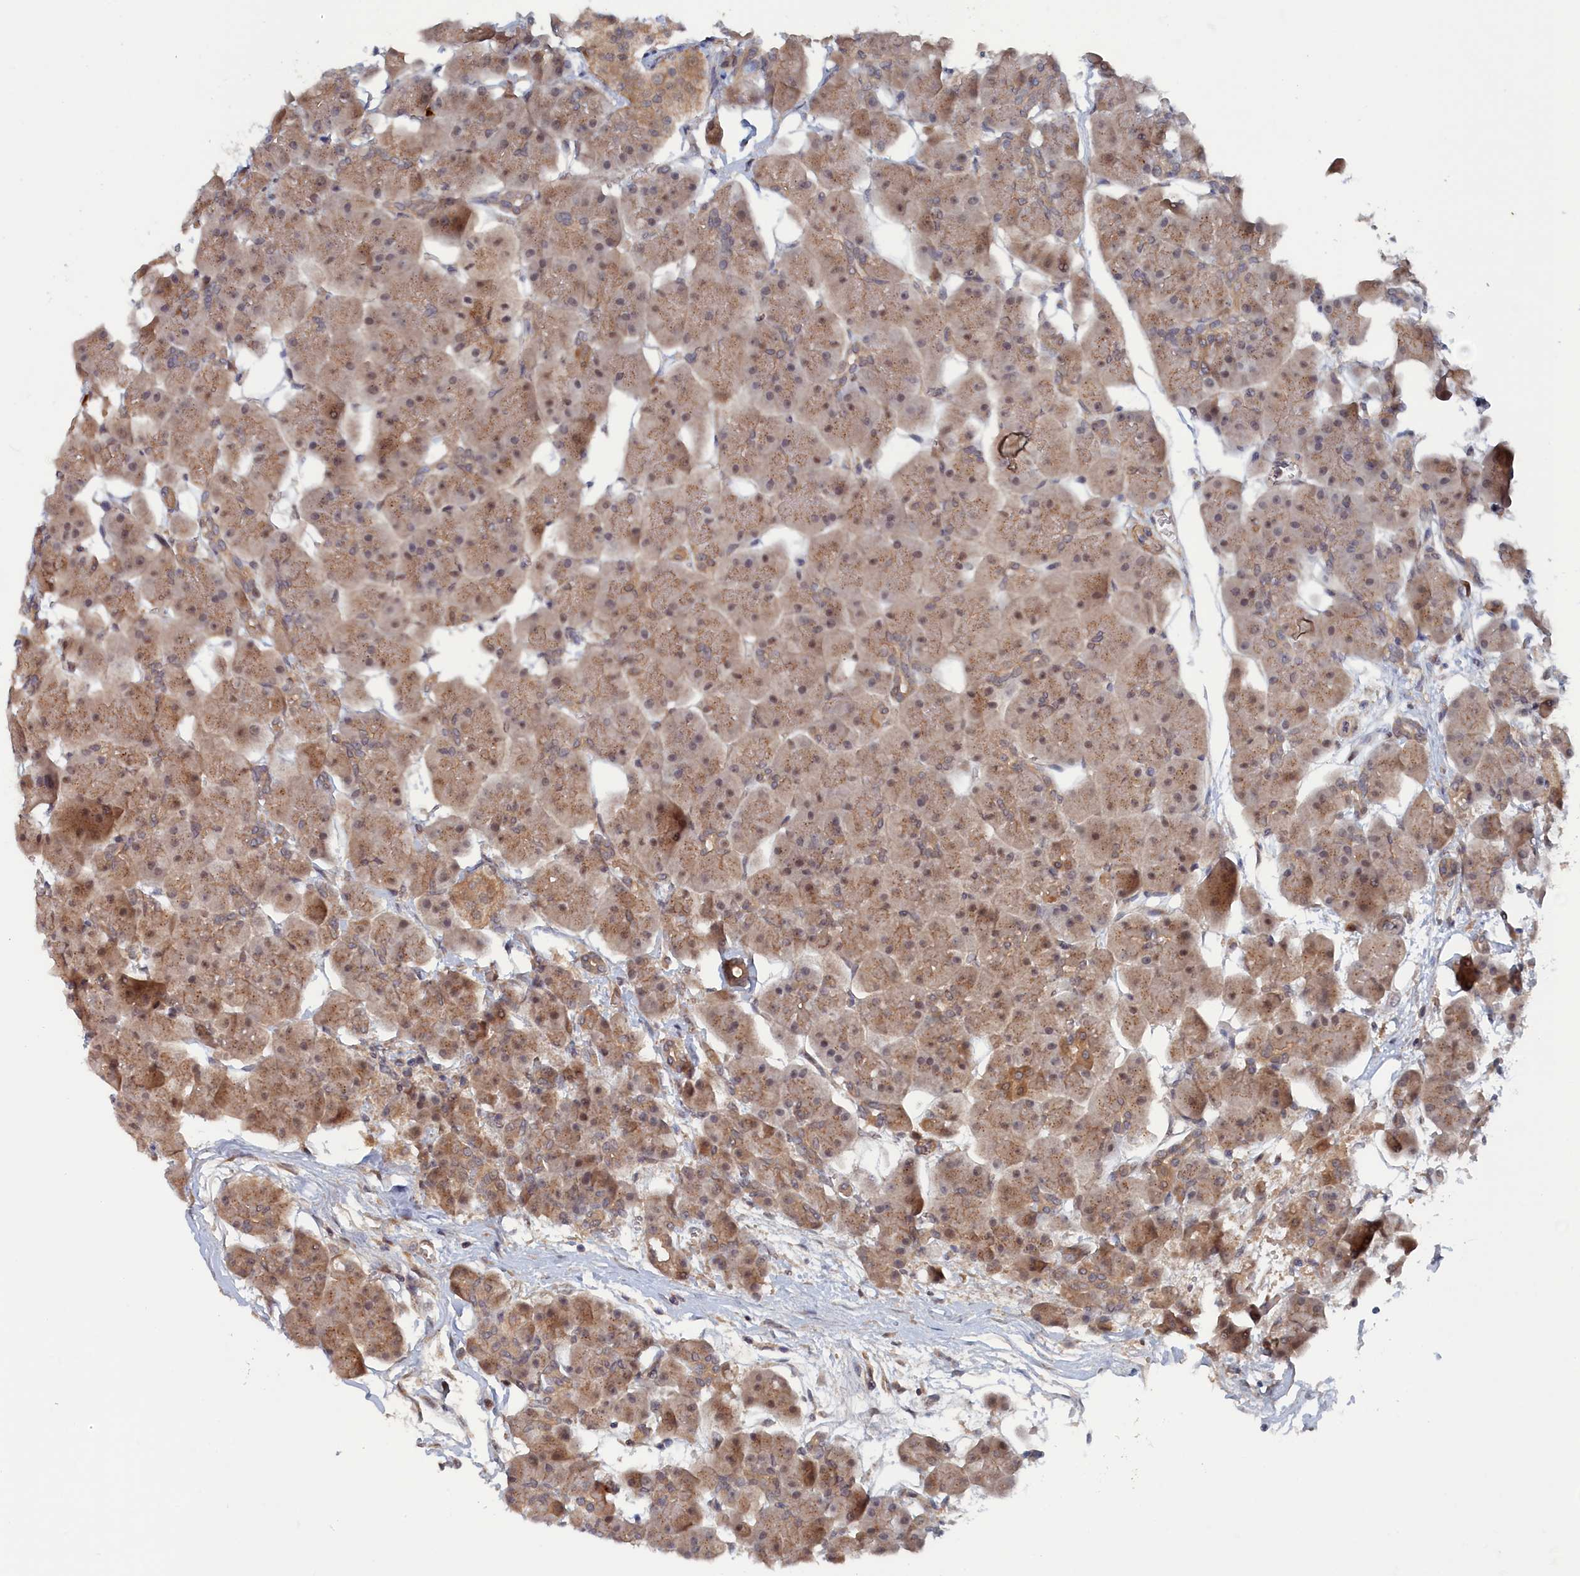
{"staining": {"intensity": "moderate", "quantity": ">75%", "location": "cytoplasmic/membranous,nuclear"}, "tissue": "pancreas", "cell_type": "Exocrine glandular cells", "image_type": "normal", "snomed": [{"axis": "morphology", "description": "Normal tissue, NOS"}, {"axis": "topography", "description": "Pancreas"}], "caption": "This is a micrograph of immunohistochemistry staining of benign pancreas, which shows moderate expression in the cytoplasmic/membranous,nuclear of exocrine glandular cells.", "gene": "ELOVL6", "patient": {"sex": "male", "age": 66}}